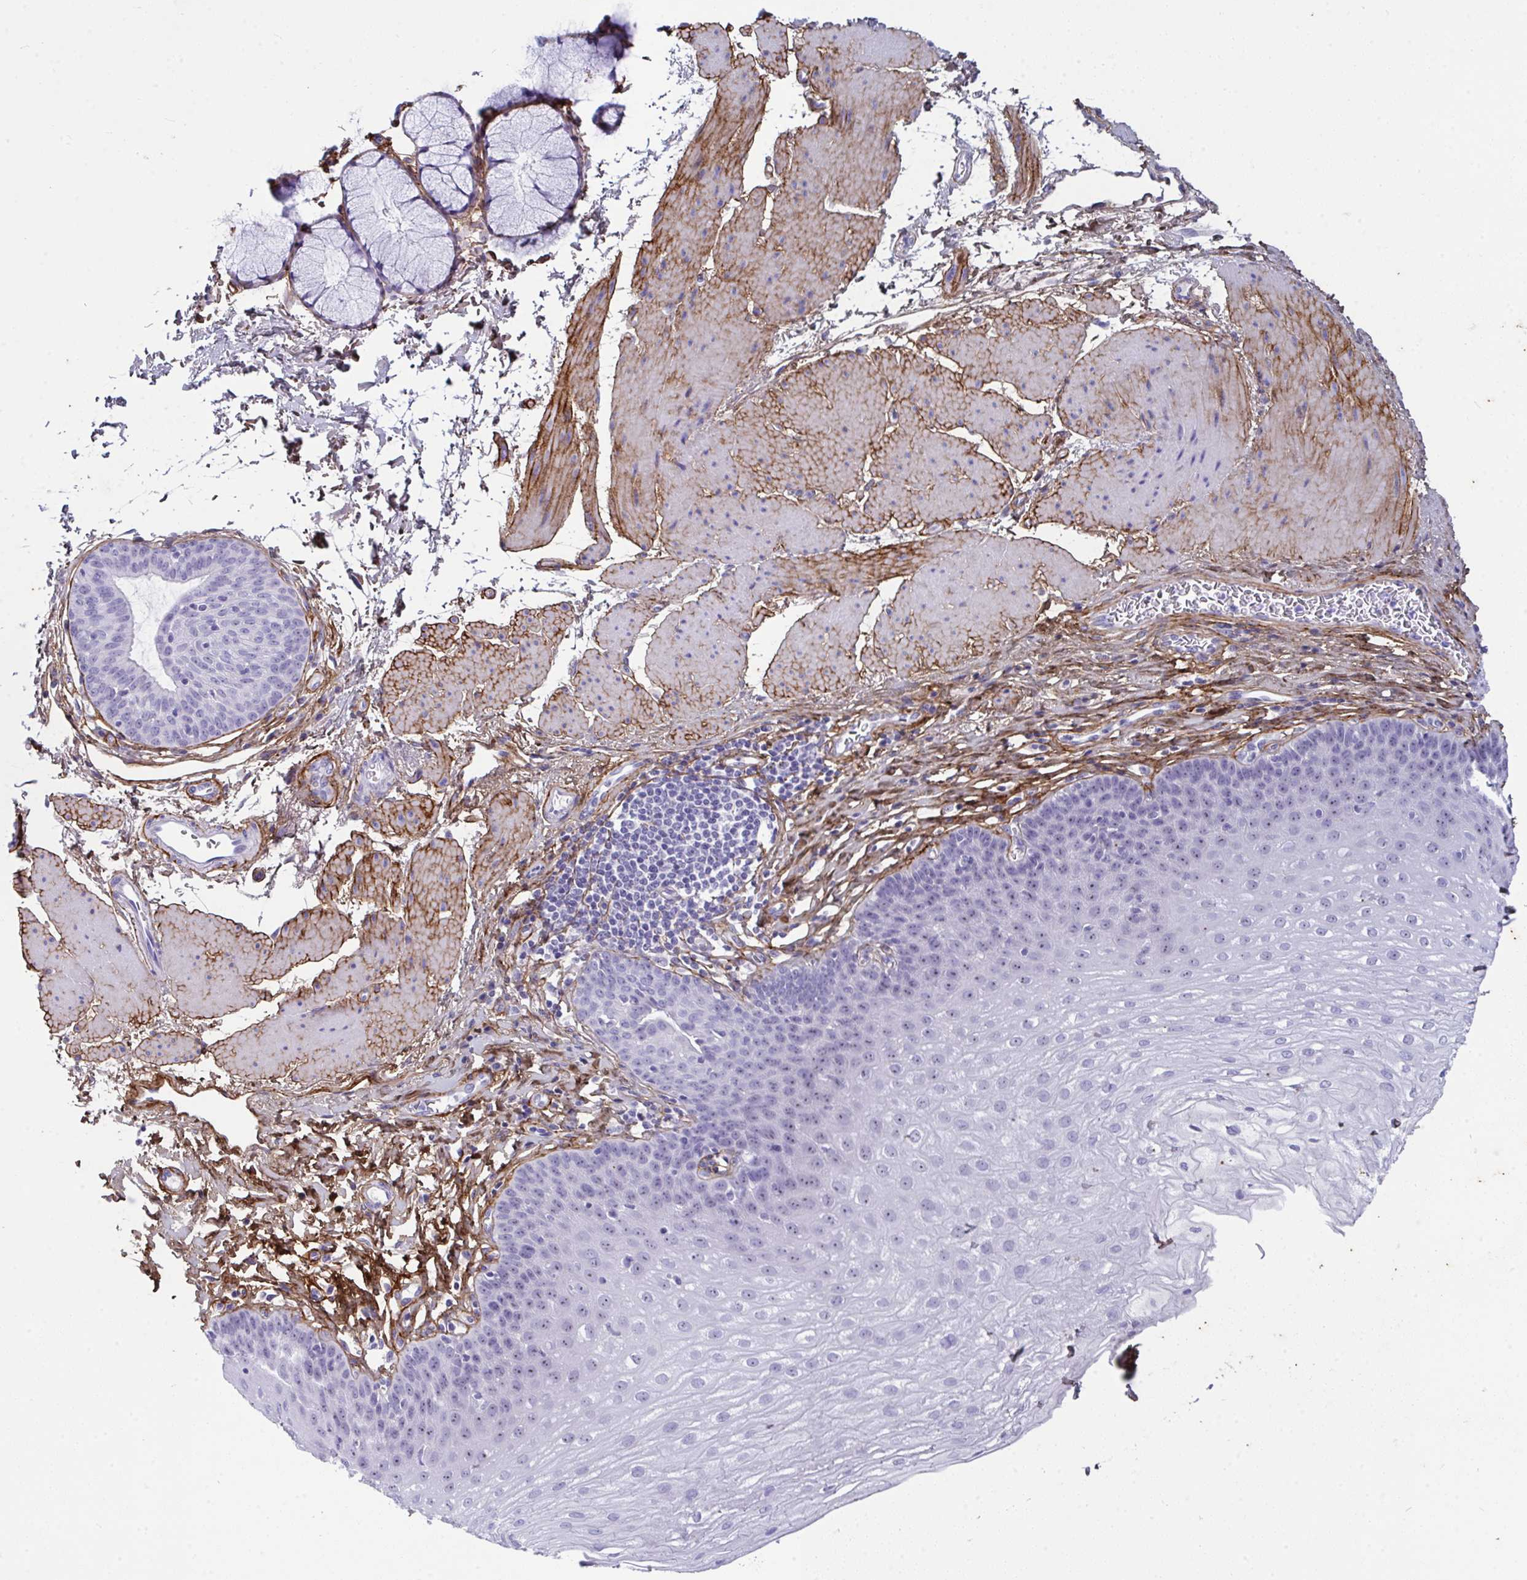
{"staining": {"intensity": "negative", "quantity": "none", "location": "none"}, "tissue": "esophagus", "cell_type": "Squamous epithelial cells", "image_type": "normal", "snomed": [{"axis": "morphology", "description": "Normal tissue, NOS"}, {"axis": "topography", "description": "Esophagus"}], "caption": "High power microscopy histopathology image of an IHC micrograph of benign esophagus, revealing no significant expression in squamous epithelial cells.", "gene": "LHFPL6", "patient": {"sex": "female", "age": 81}}